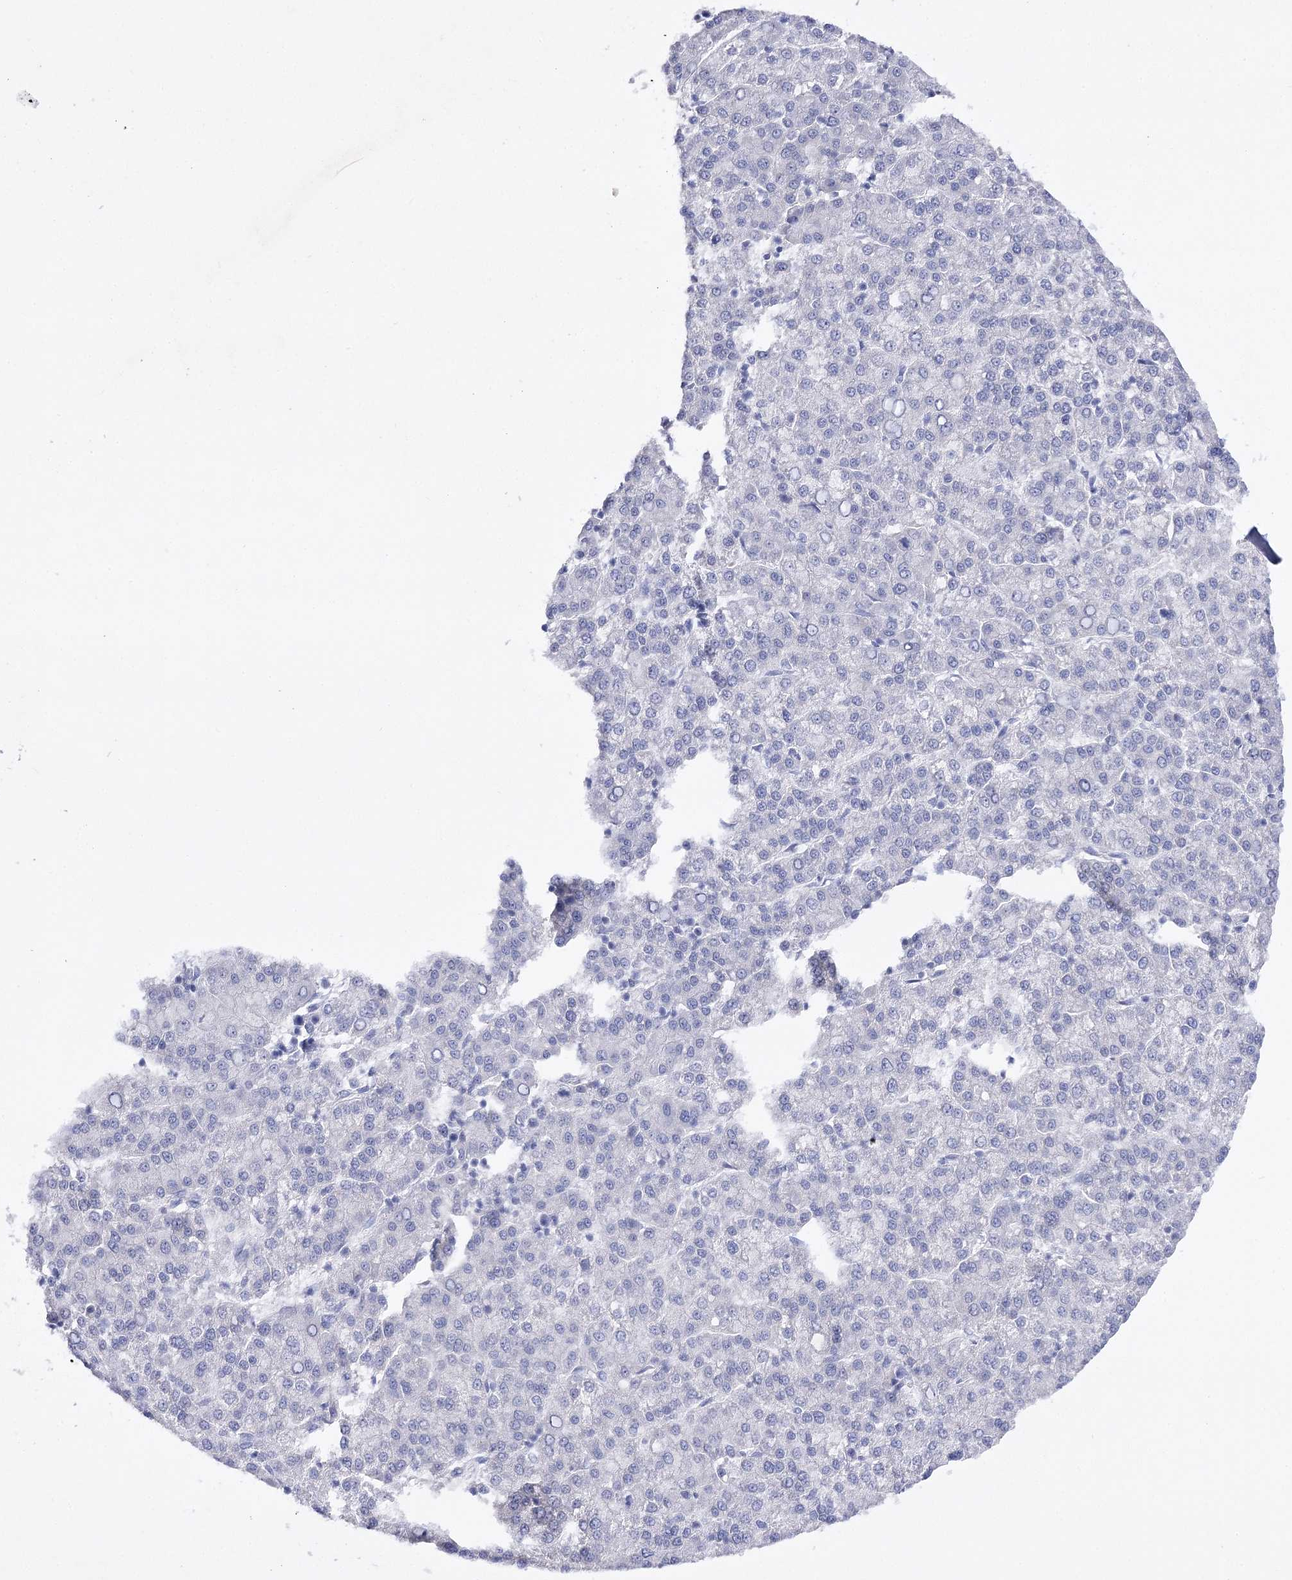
{"staining": {"intensity": "negative", "quantity": "none", "location": "none"}, "tissue": "liver cancer", "cell_type": "Tumor cells", "image_type": "cancer", "snomed": [{"axis": "morphology", "description": "Carcinoma, Hepatocellular, NOS"}, {"axis": "topography", "description": "Liver"}], "caption": "Immunohistochemistry image of neoplastic tissue: hepatocellular carcinoma (liver) stained with DAB demonstrates no significant protein positivity in tumor cells.", "gene": "BCR", "patient": {"sex": "female", "age": 58}}